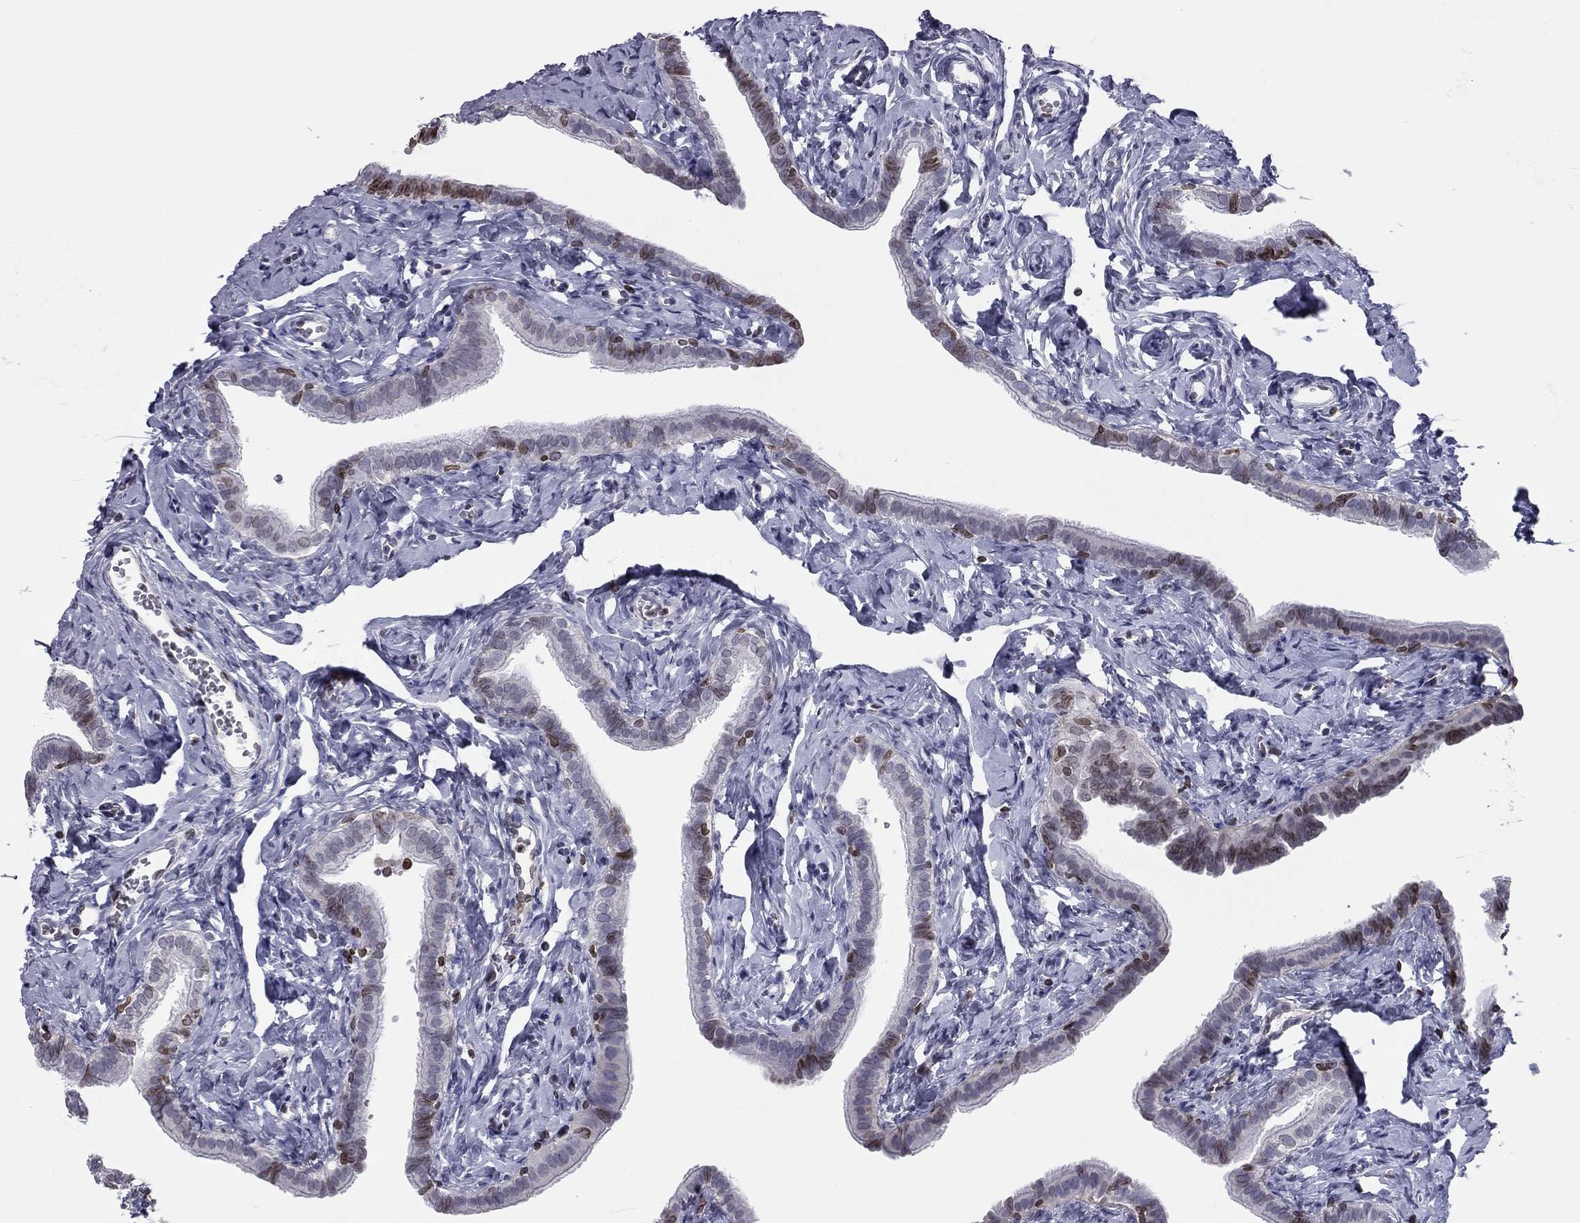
{"staining": {"intensity": "moderate", "quantity": "<25%", "location": "cytoplasmic/membranous,nuclear"}, "tissue": "fallopian tube", "cell_type": "Glandular cells", "image_type": "normal", "snomed": [{"axis": "morphology", "description": "Normal tissue, NOS"}, {"axis": "topography", "description": "Fallopian tube"}], "caption": "This micrograph displays immunohistochemistry staining of unremarkable fallopian tube, with low moderate cytoplasmic/membranous,nuclear staining in about <25% of glandular cells.", "gene": "ESPL1", "patient": {"sex": "female", "age": 41}}